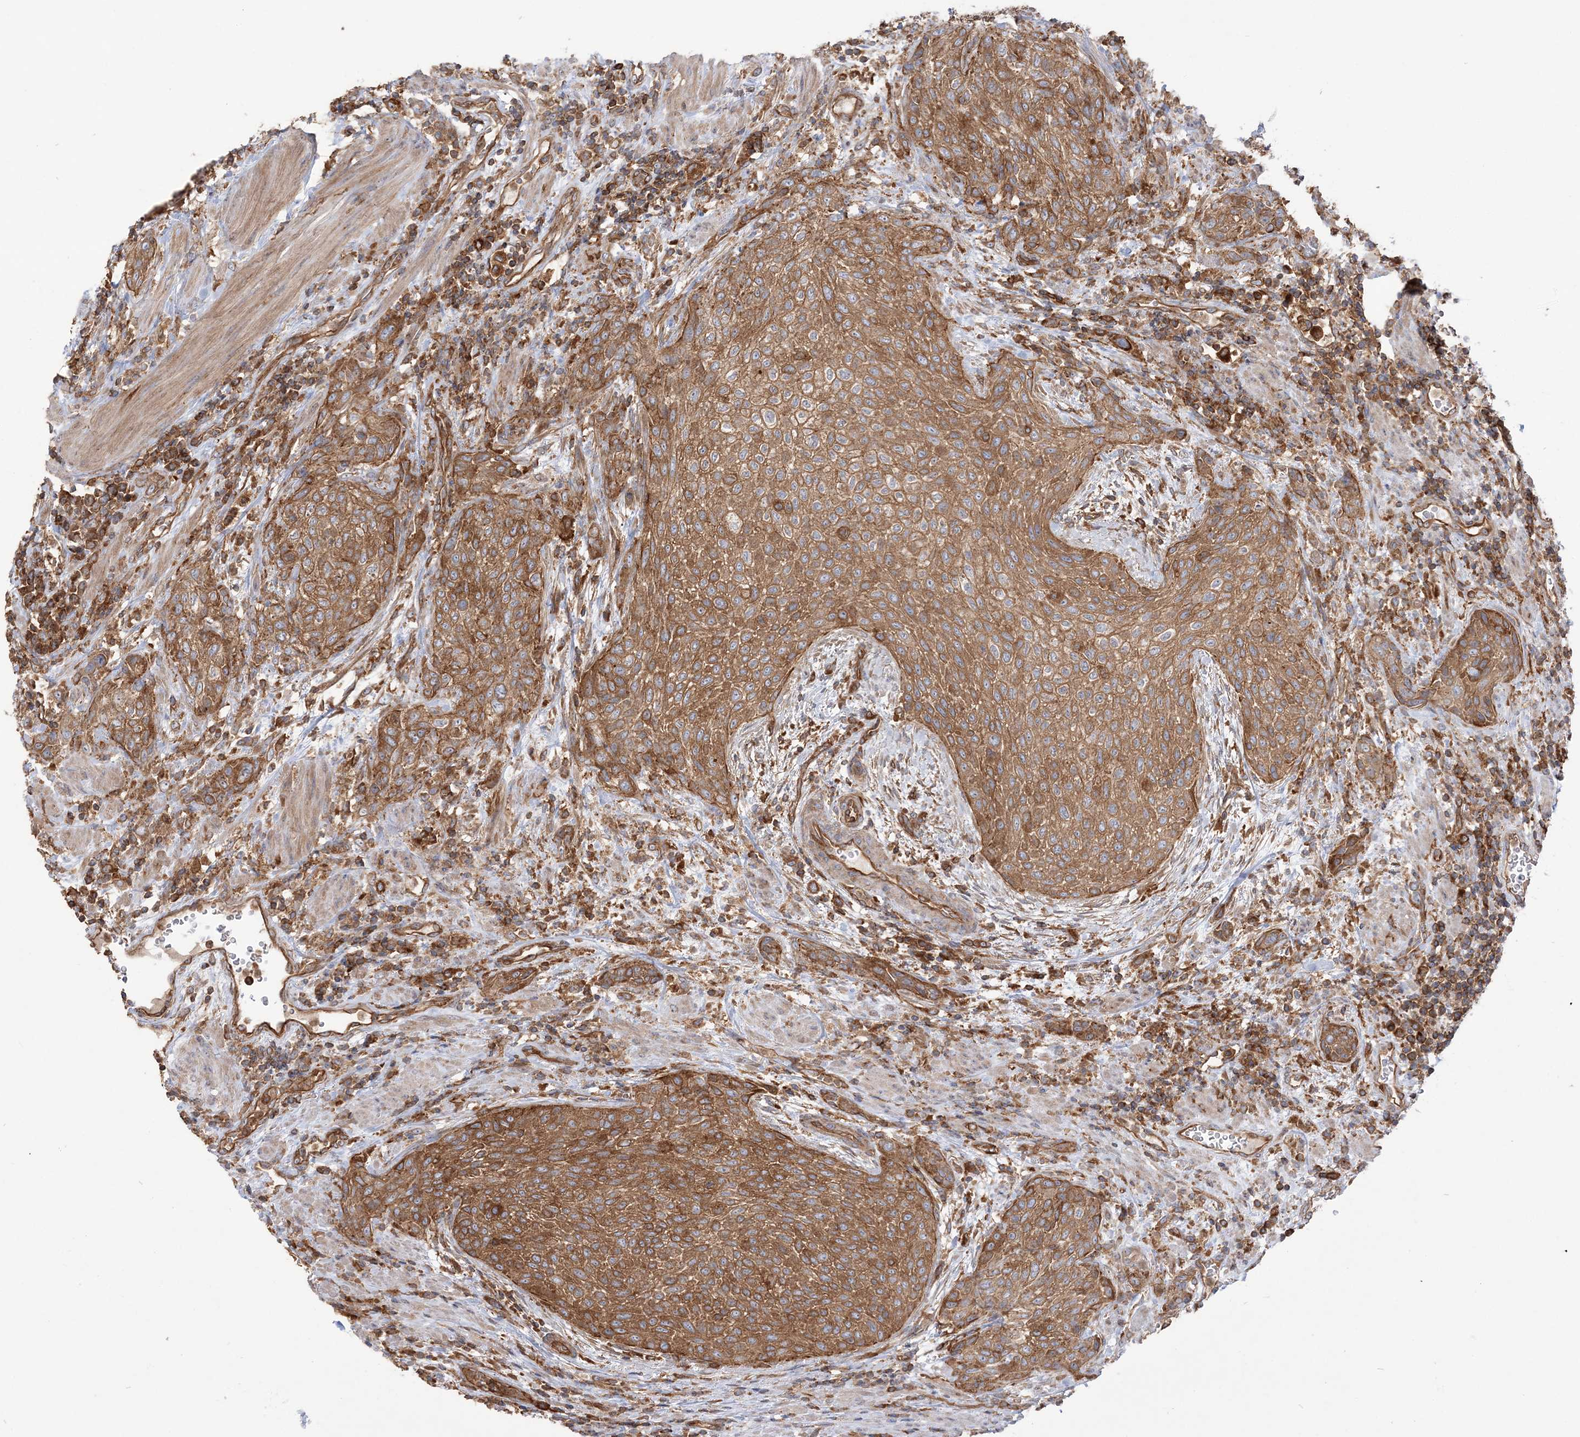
{"staining": {"intensity": "moderate", "quantity": ">75%", "location": "cytoplasmic/membranous"}, "tissue": "urothelial cancer", "cell_type": "Tumor cells", "image_type": "cancer", "snomed": [{"axis": "morphology", "description": "Urothelial carcinoma, High grade"}, {"axis": "topography", "description": "Urinary bladder"}], "caption": "IHC (DAB) staining of human urothelial cancer exhibits moderate cytoplasmic/membranous protein staining in about >75% of tumor cells.", "gene": "TBC1D5", "patient": {"sex": "male", "age": 35}}